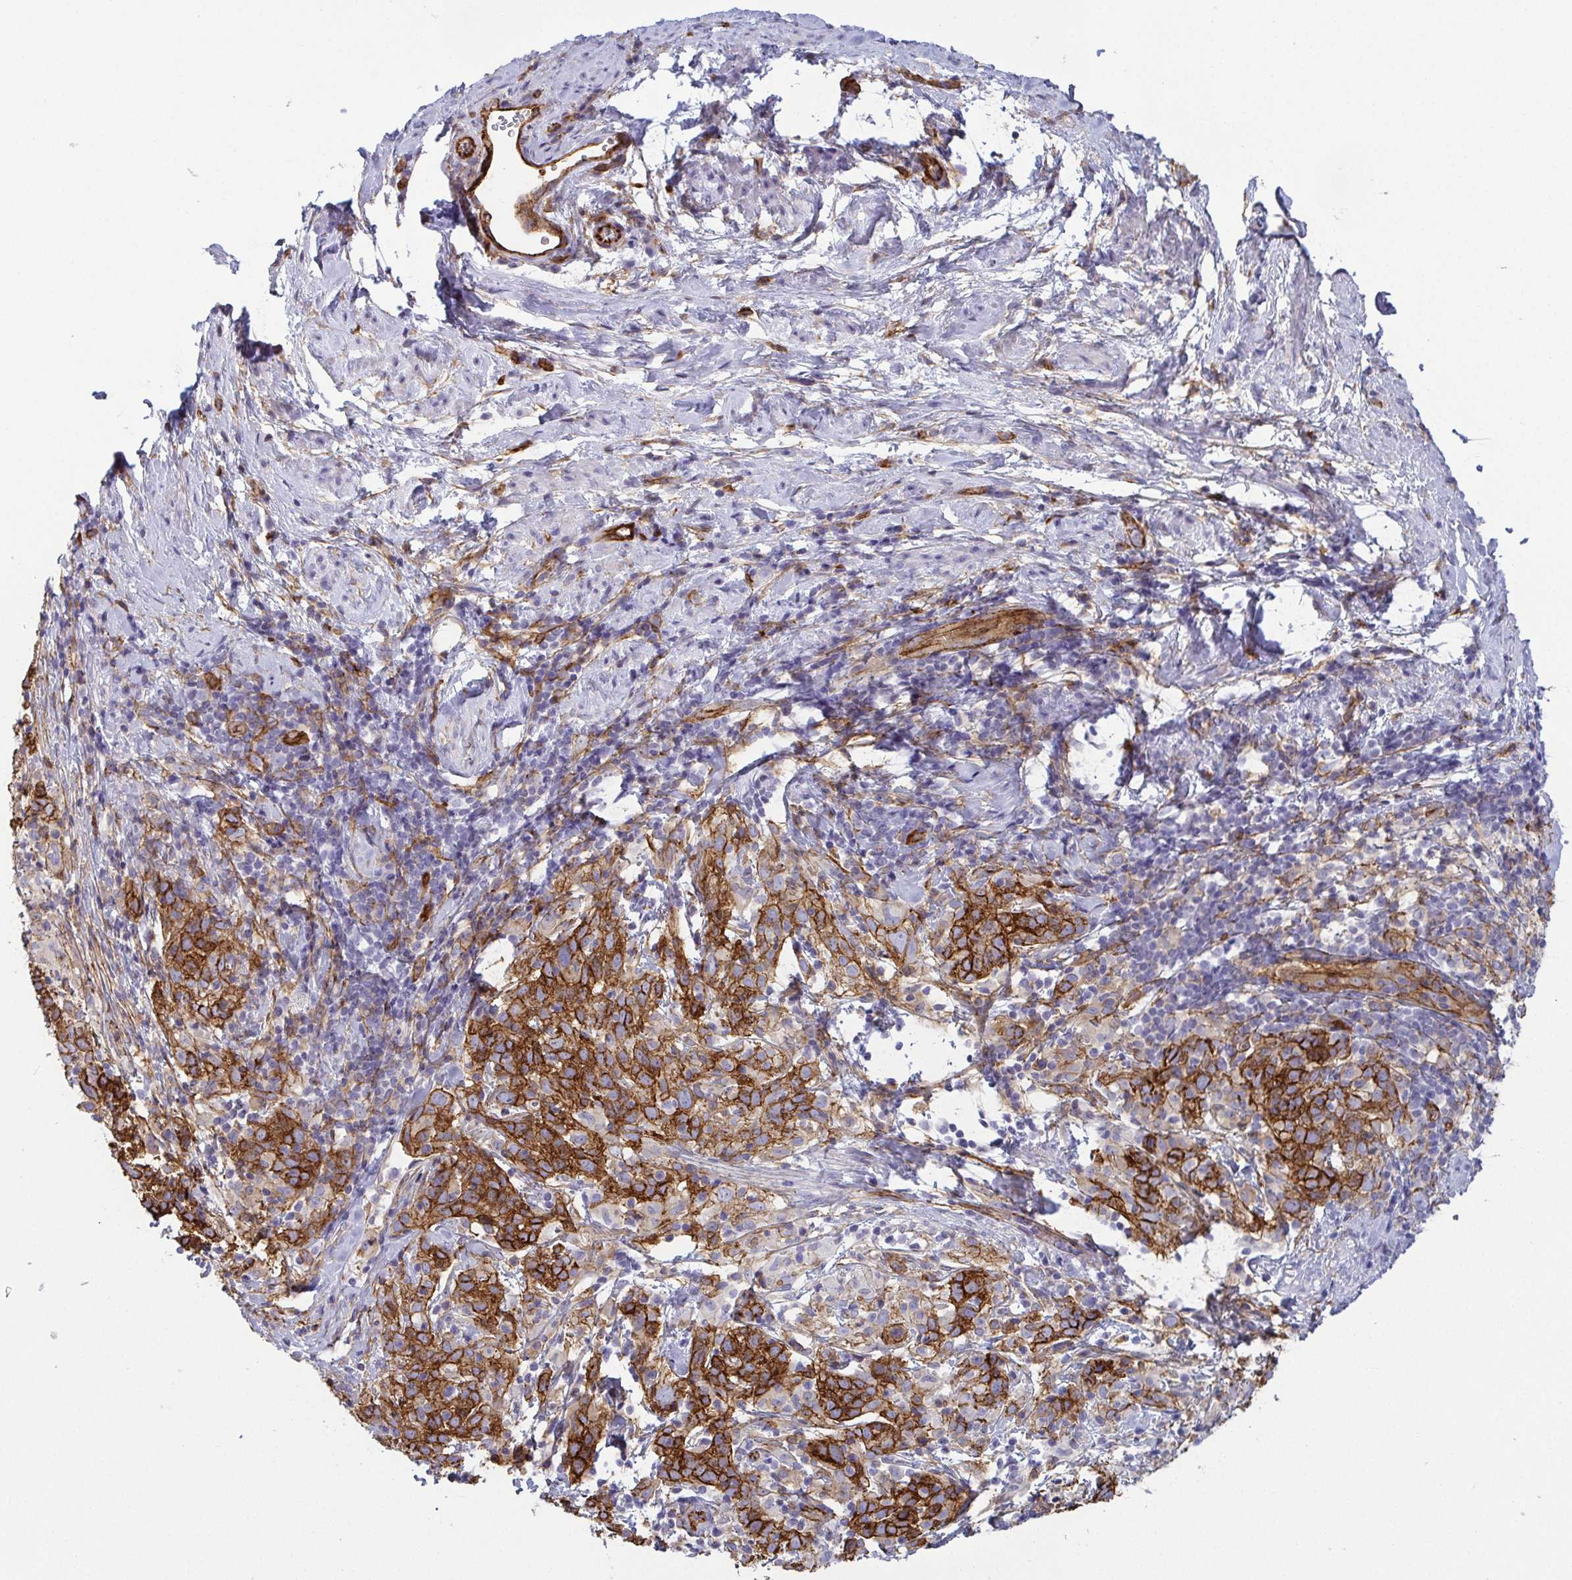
{"staining": {"intensity": "strong", "quantity": ">75%", "location": "cytoplasmic/membranous"}, "tissue": "cervical cancer", "cell_type": "Tumor cells", "image_type": "cancer", "snomed": [{"axis": "morphology", "description": "Squamous cell carcinoma, NOS"}, {"axis": "topography", "description": "Cervix"}], "caption": "Immunohistochemical staining of human cervical squamous cell carcinoma shows high levels of strong cytoplasmic/membranous expression in approximately >75% of tumor cells.", "gene": "LIMA1", "patient": {"sex": "female", "age": 61}}